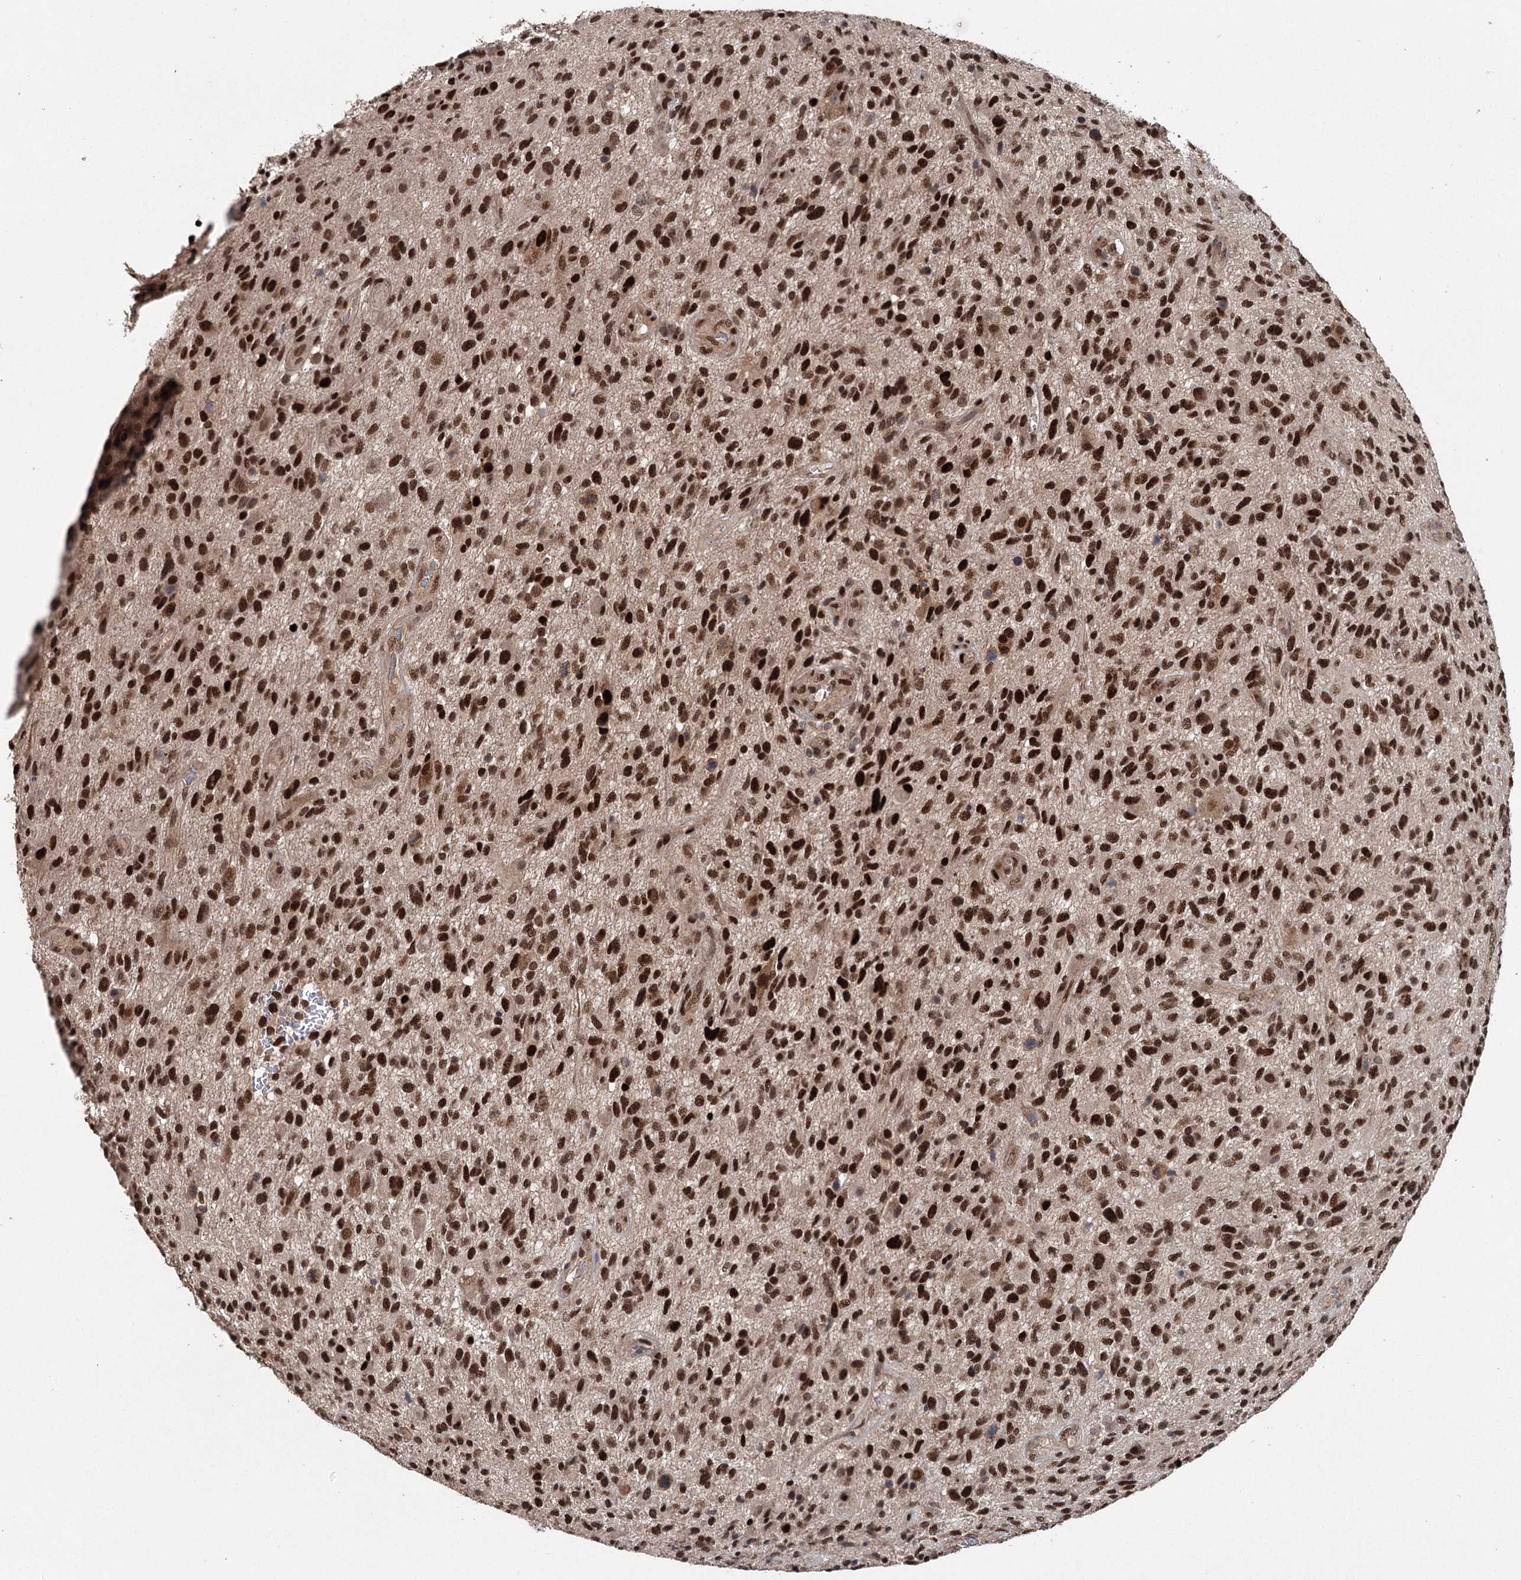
{"staining": {"intensity": "strong", "quantity": ">75%", "location": "nuclear"}, "tissue": "glioma", "cell_type": "Tumor cells", "image_type": "cancer", "snomed": [{"axis": "morphology", "description": "Glioma, malignant, High grade"}, {"axis": "topography", "description": "Brain"}], "caption": "Human malignant glioma (high-grade) stained with a protein marker exhibits strong staining in tumor cells.", "gene": "MYG1", "patient": {"sex": "male", "age": 47}}